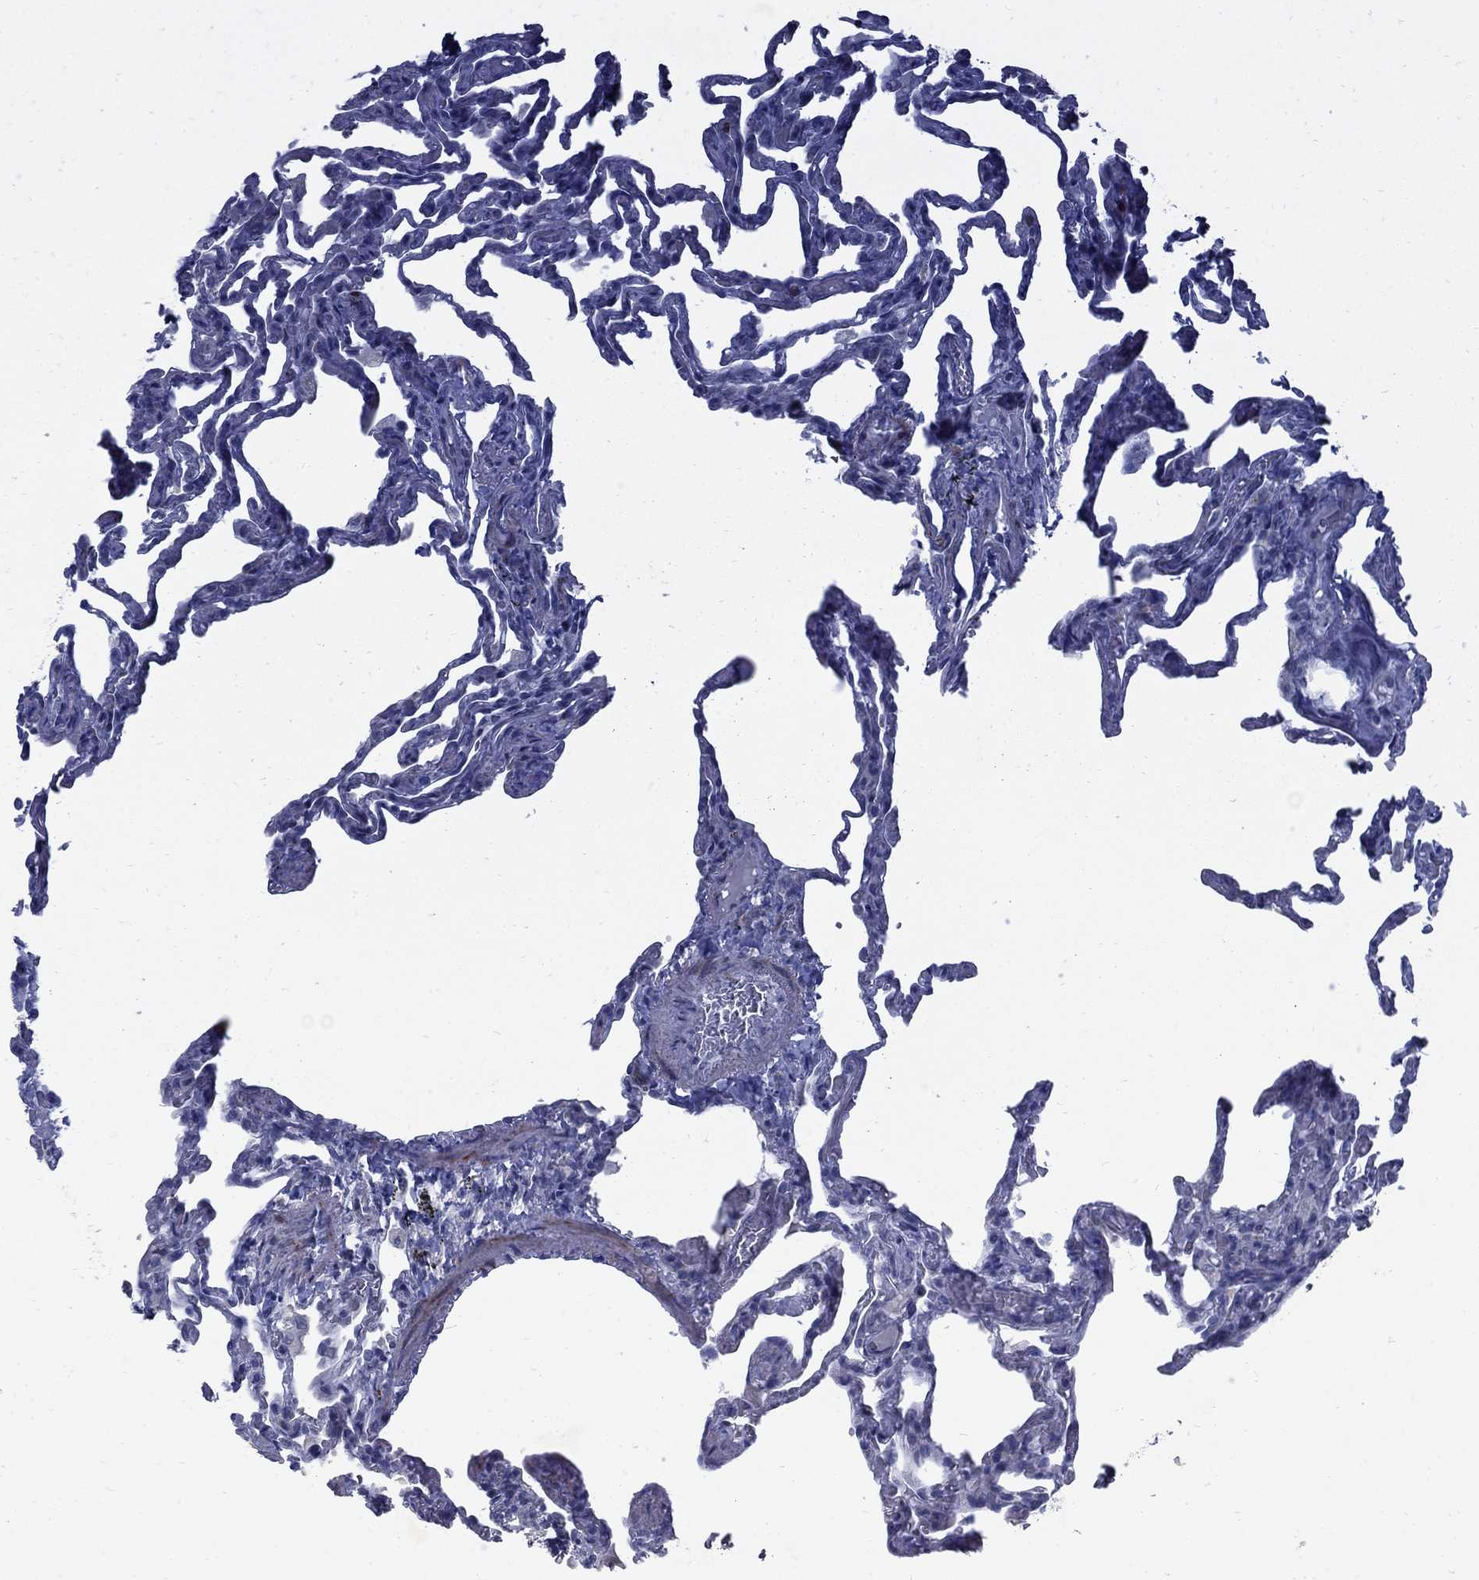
{"staining": {"intensity": "negative", "quantity": "none", "location": "none"}, "tissue": "lung", "cell_type": "Alveolar cells", "image_type": "normal", "snomed": [{"axis": "morphology", "description": "Normal tissue, NOS"}, {"axis": "topography", "description": "Lung"}], "caption": "Alveolar cells show no significant protein expression in benign lung. (Immunohistochemistry (ihc), brightfield microscopy, high magnification).", "gene": "NTRK2", "patient": {"sex": "female", "age": 43}}